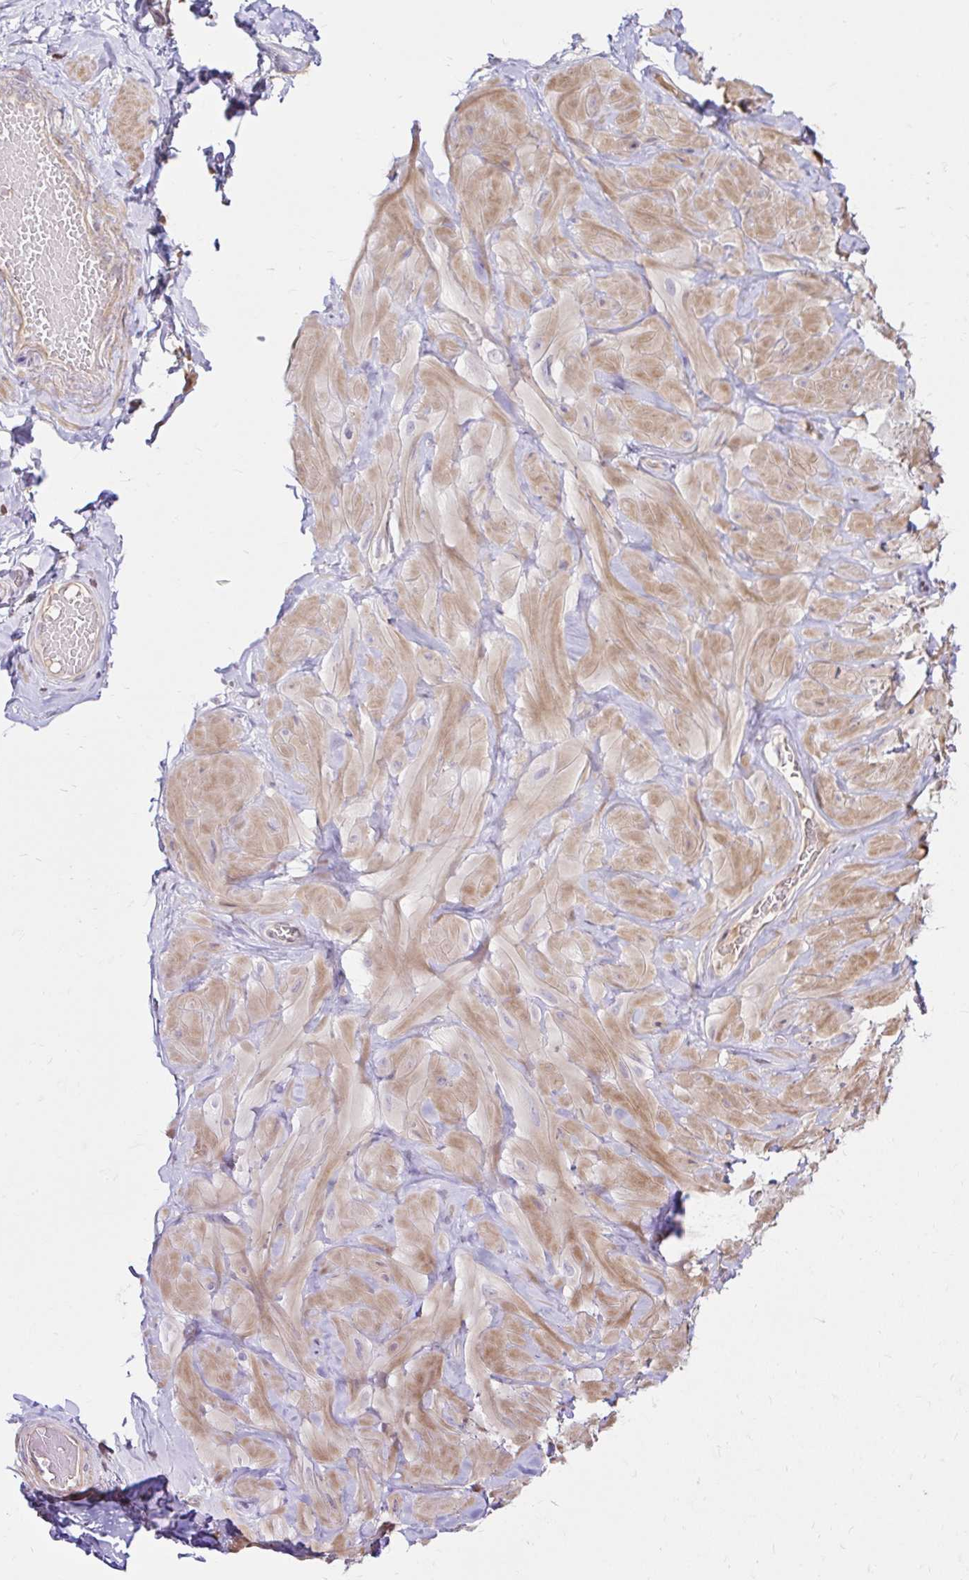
{"staining": {"intensity": "moderate", "quantity": "<25%", "location": "cytoplasmic/membranous"}, "tissue": "soft tissue", "cell_type": "Fibroblasts", "image_type": "normal", "snomed": [{"axis": "morphology", "description": "Normal tissue, NOS"}, {"axis": "topography", "description": "Soft tissue"}, {"axis": "topography", "description": "Adipose tissue"}, {"axis": "topography", "description": "Vascular tissue"}, {"axis": "topography", "description": "Peripheral nerve tissue"}], "caption": "The immunohistochemical stain shows moderate cytoplasmic/membranous staining in fibroblasts of unremarkable soft tissue.", "gene": "PYCARD", "patient": {"sex": "male", "age": 29}}